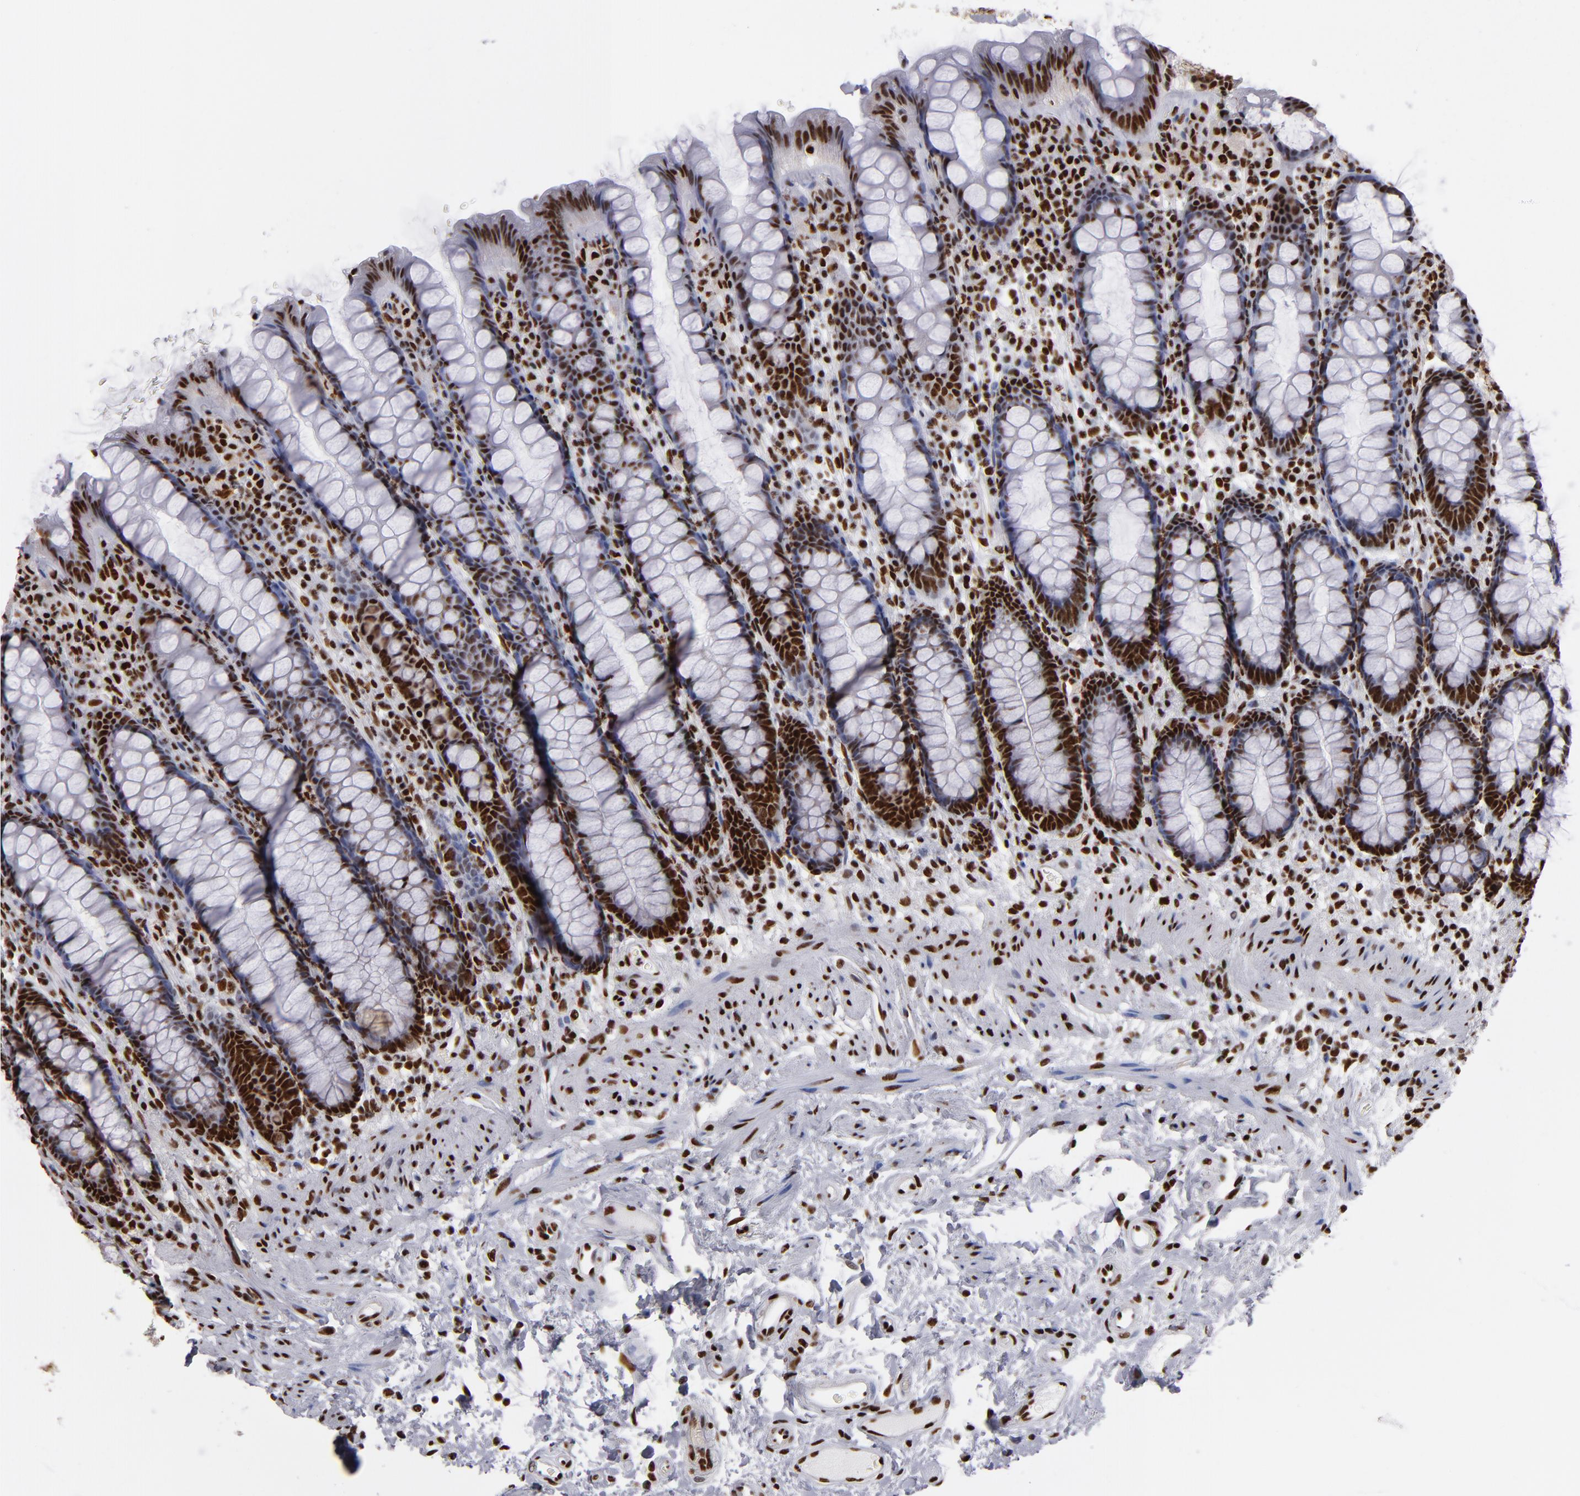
{"staining": {"intensity": "strong", "quantity": ">75%", "location": "nuclear"}, "tissue": "rectum", "cell_type": "Glandular cells", "image_type": "normal", "snomed": [{"axis": "morphology", "description": "Normal tissue, NOS"}, {"axis": "topography", "description": "Rectum"}], "caption": "DAB (3,3'-diaminobenzidine) immunohistochemical staining of benign rectum shows strong nuclear protein positivity in approximately >75% of glandular cells.", "gene": "MRE11", "patient": {"sex": "male", "age": 92}}